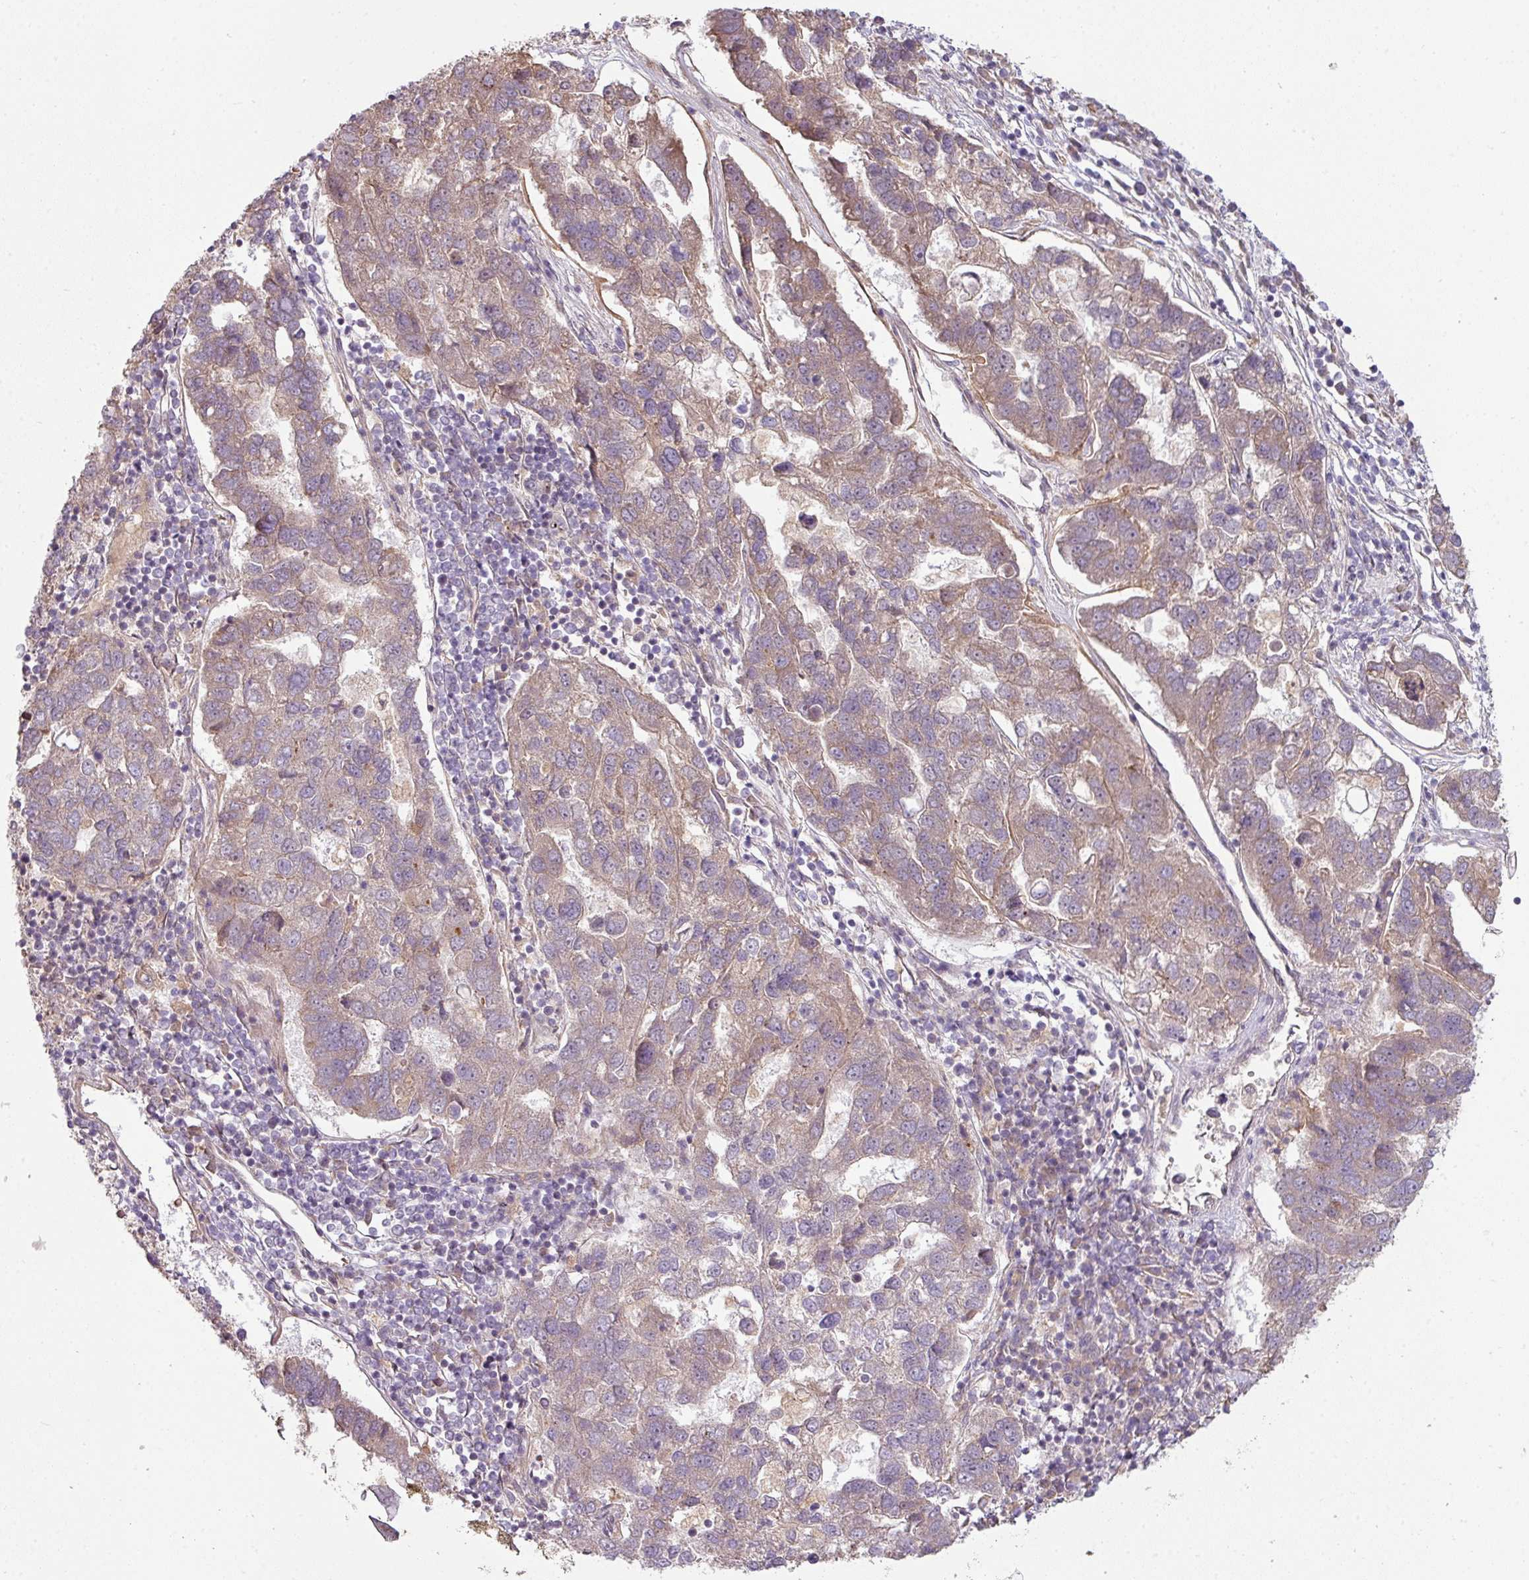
{"staining": {"intensity": "moderate", "quantity": "<25%", "location": "cytoplasmic/membranous"}, "tissue": "pancreatic cancer", "cell_type": "Tumor cells", "image_type": "cancer", "snomed": [{"axis": "morphology", "description": "Adenocarcinoma, NOS"}, {"axis": "topography", "description": "Pancreas"}], "caption": "A high-resolution photomicrograph shows IHC staining of adenocarcinoma (pancreatic), which displays moderate cytoplasmic/membranous positivity in about <25% of tumor cells.", "gene": "RNF31", "patient": {"sex": "female", "age": 61}}